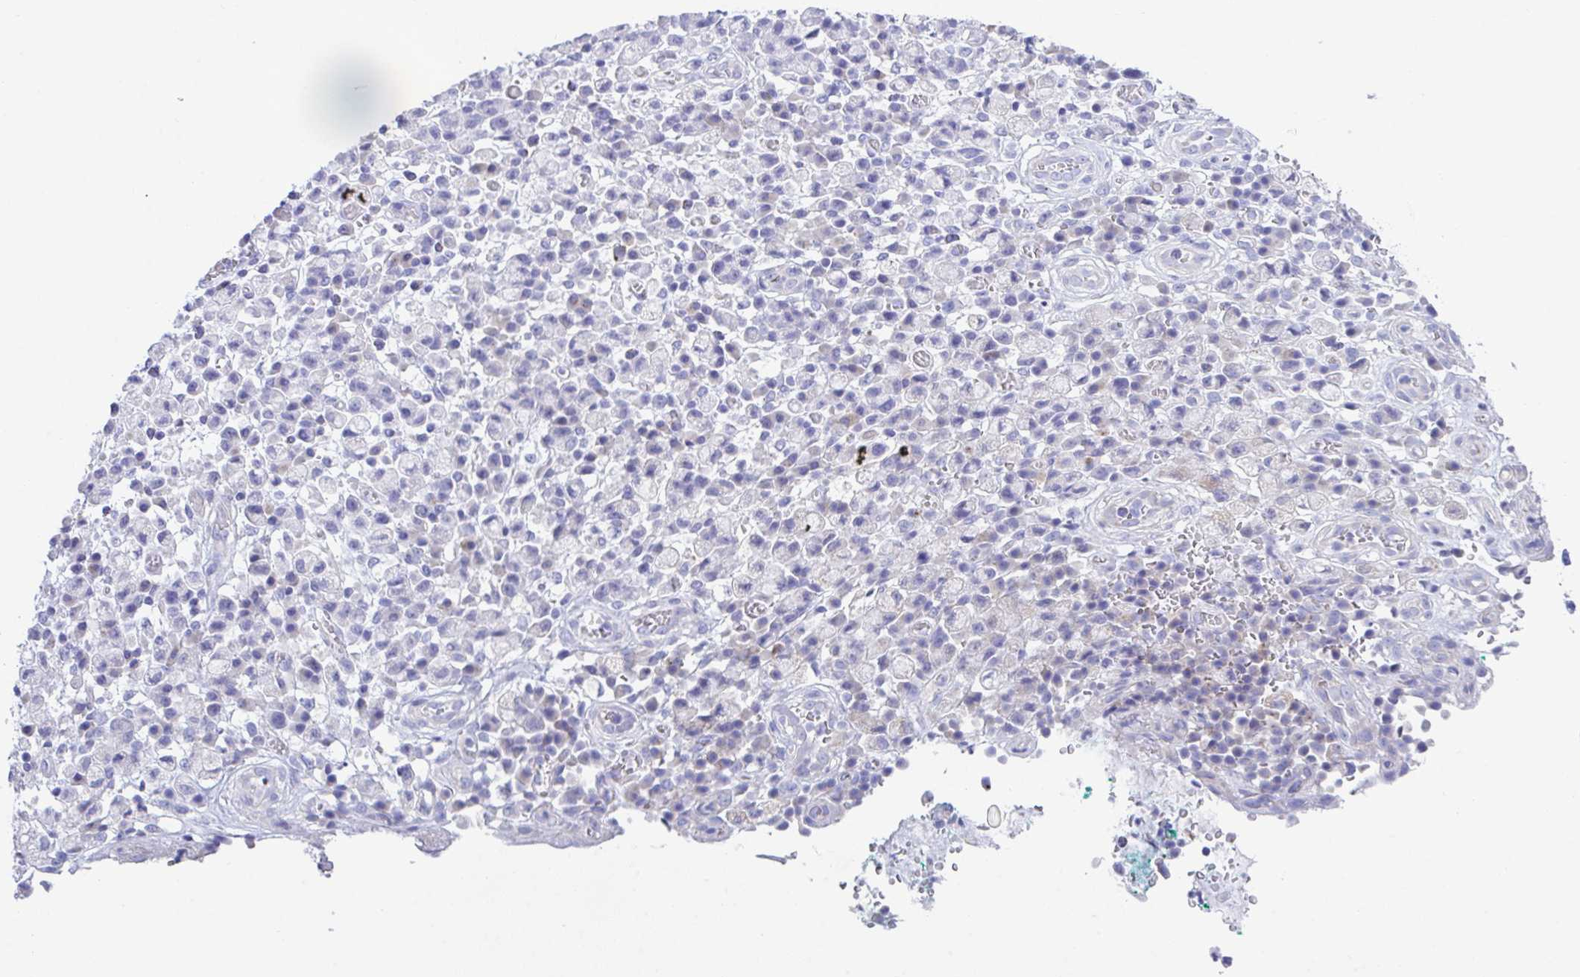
{"staining": {"intensity": "negative", "quantity": "none", "location": "none"}, "tissue": "stomach cancer", "cell_type": "Tumor cells", "image_type": "cancer", "snomed": [{"axis": "morphology", "description": "Adenocarcinoma, NOS"}, {"axis": "topography", "description": "Stomach"}], "caption": "Protein analysis of stomach cancer demonstrates no significant positivity in tumor cells.", "gene": "TMEM106B", "patient": {"sex": "male", "age": 77}}